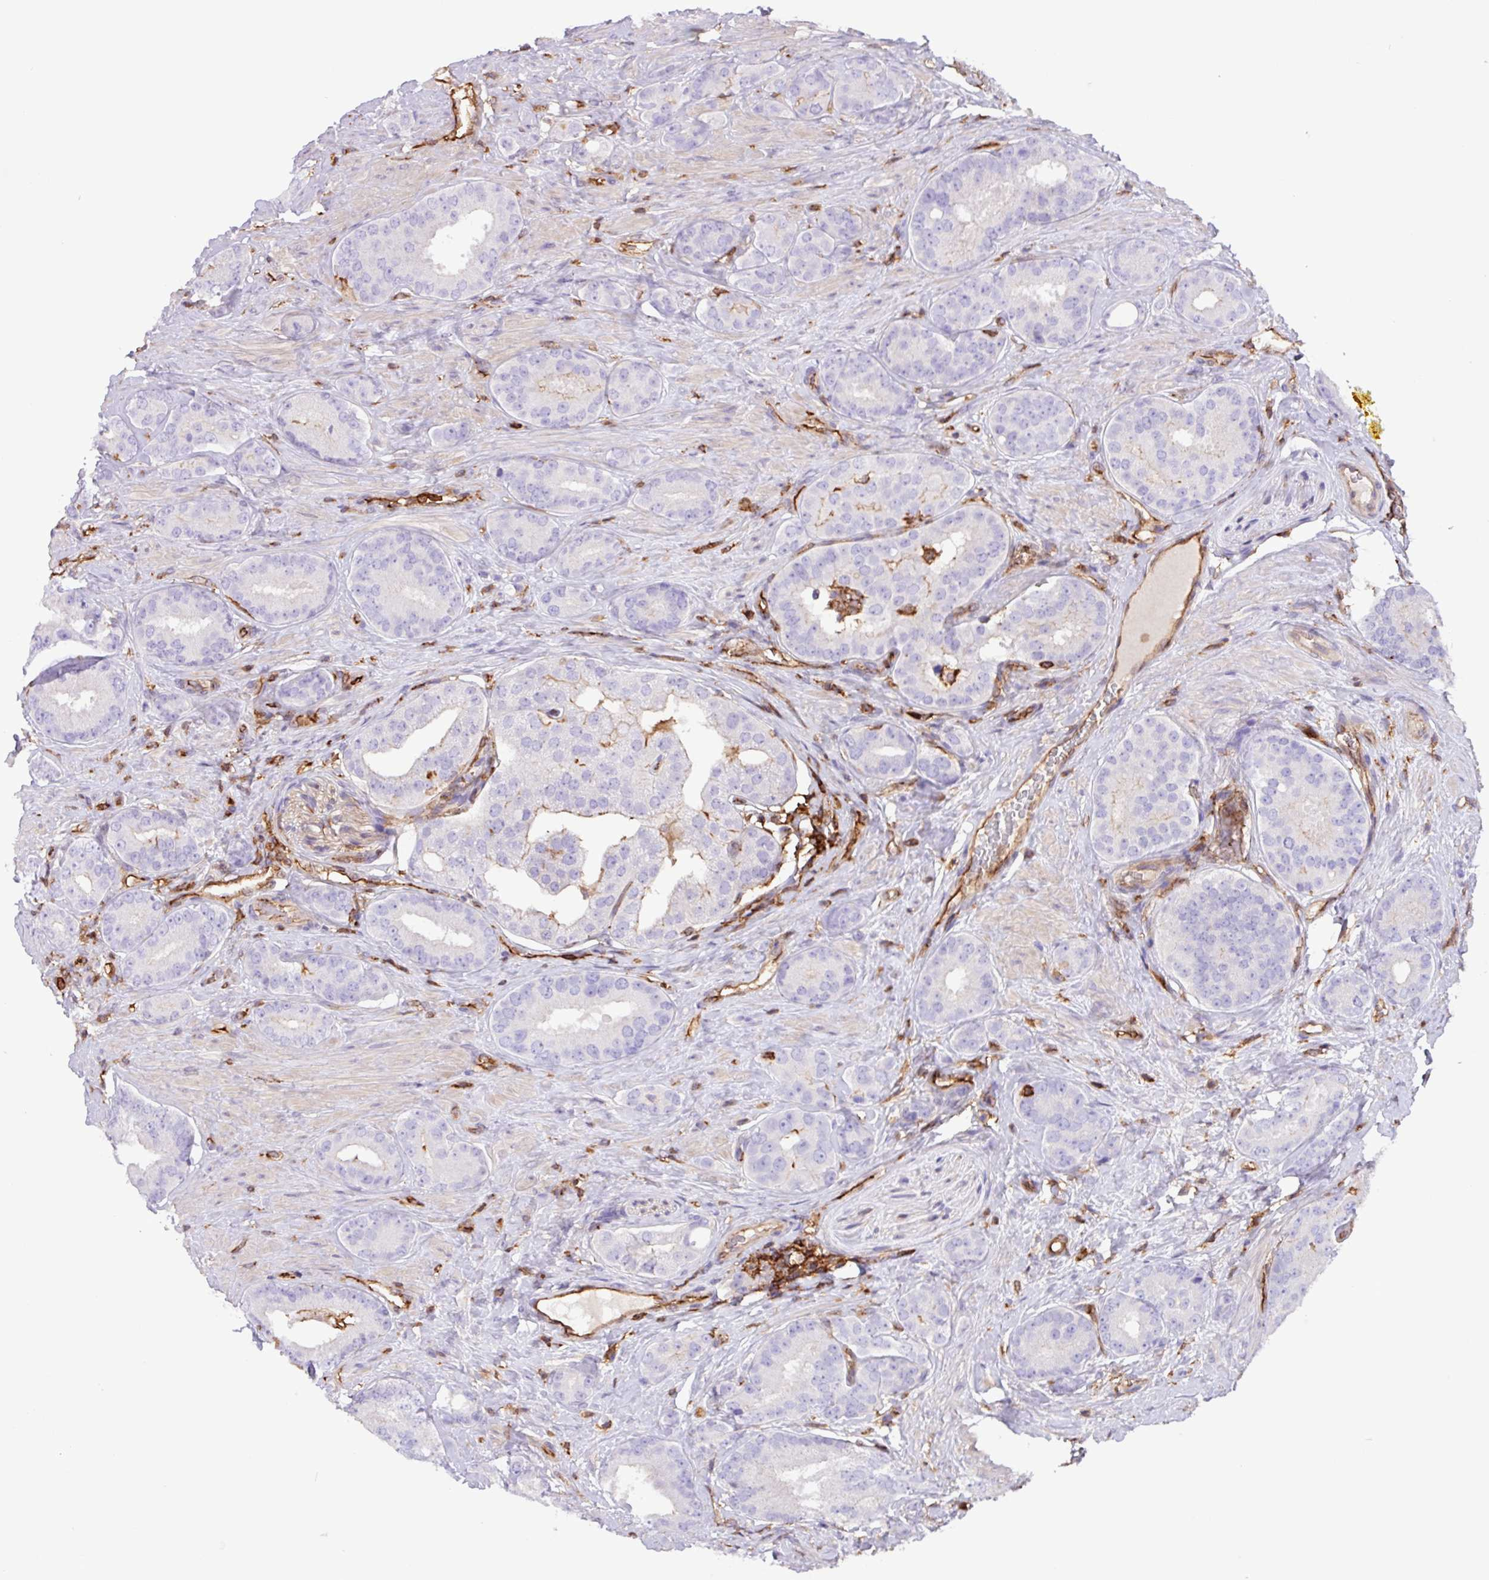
{"staining": {"intensity": "negative", "quantity": "none", "location": "none"}, "tissue": "prostate cancer", "cell_type": "Tumor cells", "image_type": "cancer", "snomed": [{"axis": "morphology", "description": "Adenocarcinoma, High grade"}, {"axis": "topography", "description": "Prostate"}], "caption": "Adenocarcinoma (high-grade) (prostate) was stained to show a protein in brown. There is no significant positivity in tumor cells.", "gene": "PPP1R18", "patient": {"sex": "male", "age": 63}}